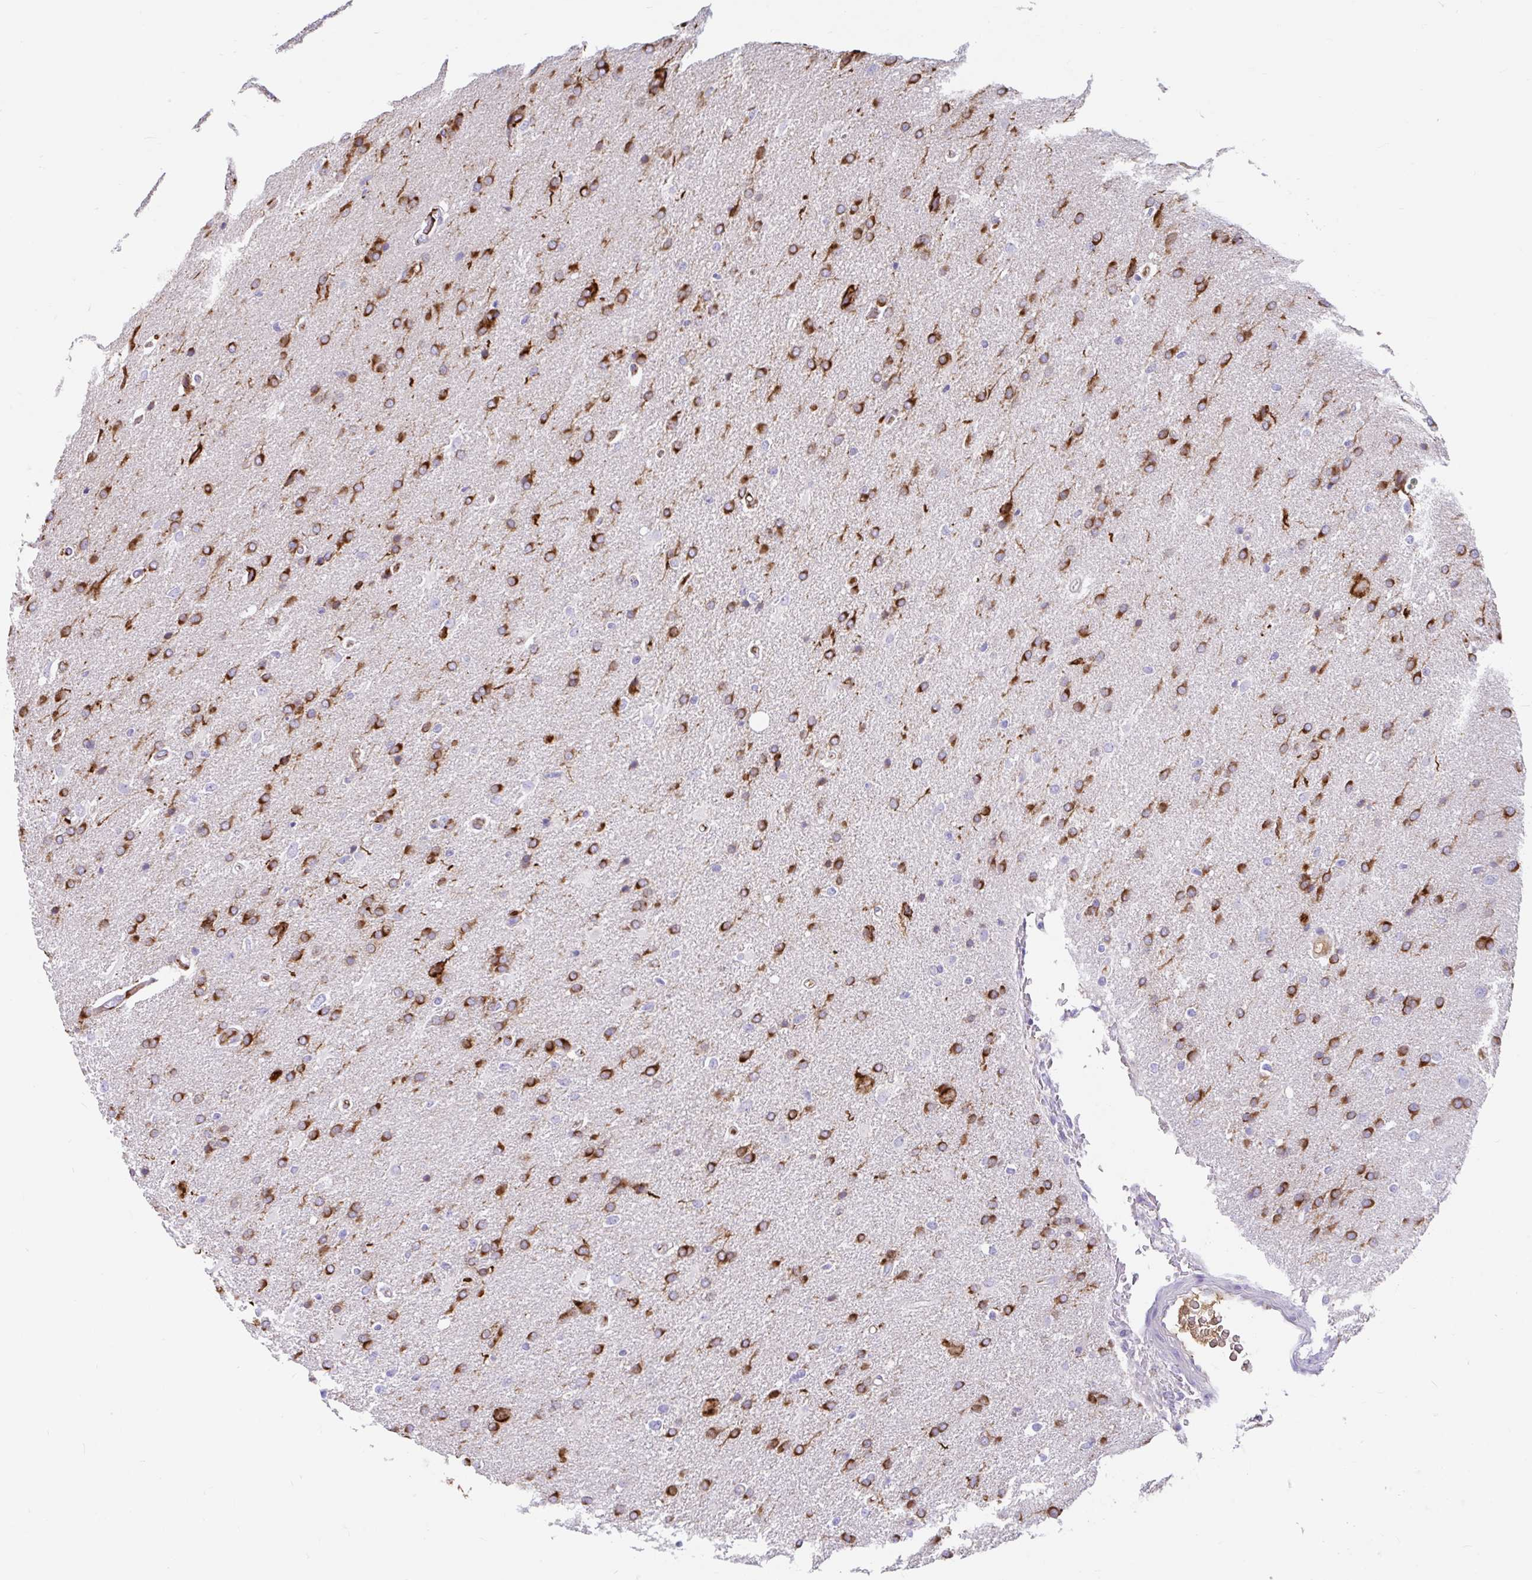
{"staining": {"intensity": "strong", "quantity": ">75%", "location": "cytoplasmic/membranous"}, "tissue": "glioma", "cell_type": "Tumor cells", "image_type": "cancer", "snomed": [{"axis": "morphology", "description": "Glioma, malignant, High grade"}, {"axis": "topography", "description": "Brain"}], "caption": "Human malignant glioma (high-grade) stained with a protein marker exhibits strong staining in tumor cells.", "gene": "CCSAP", "patient": {"sex": "male", "age": 56}}